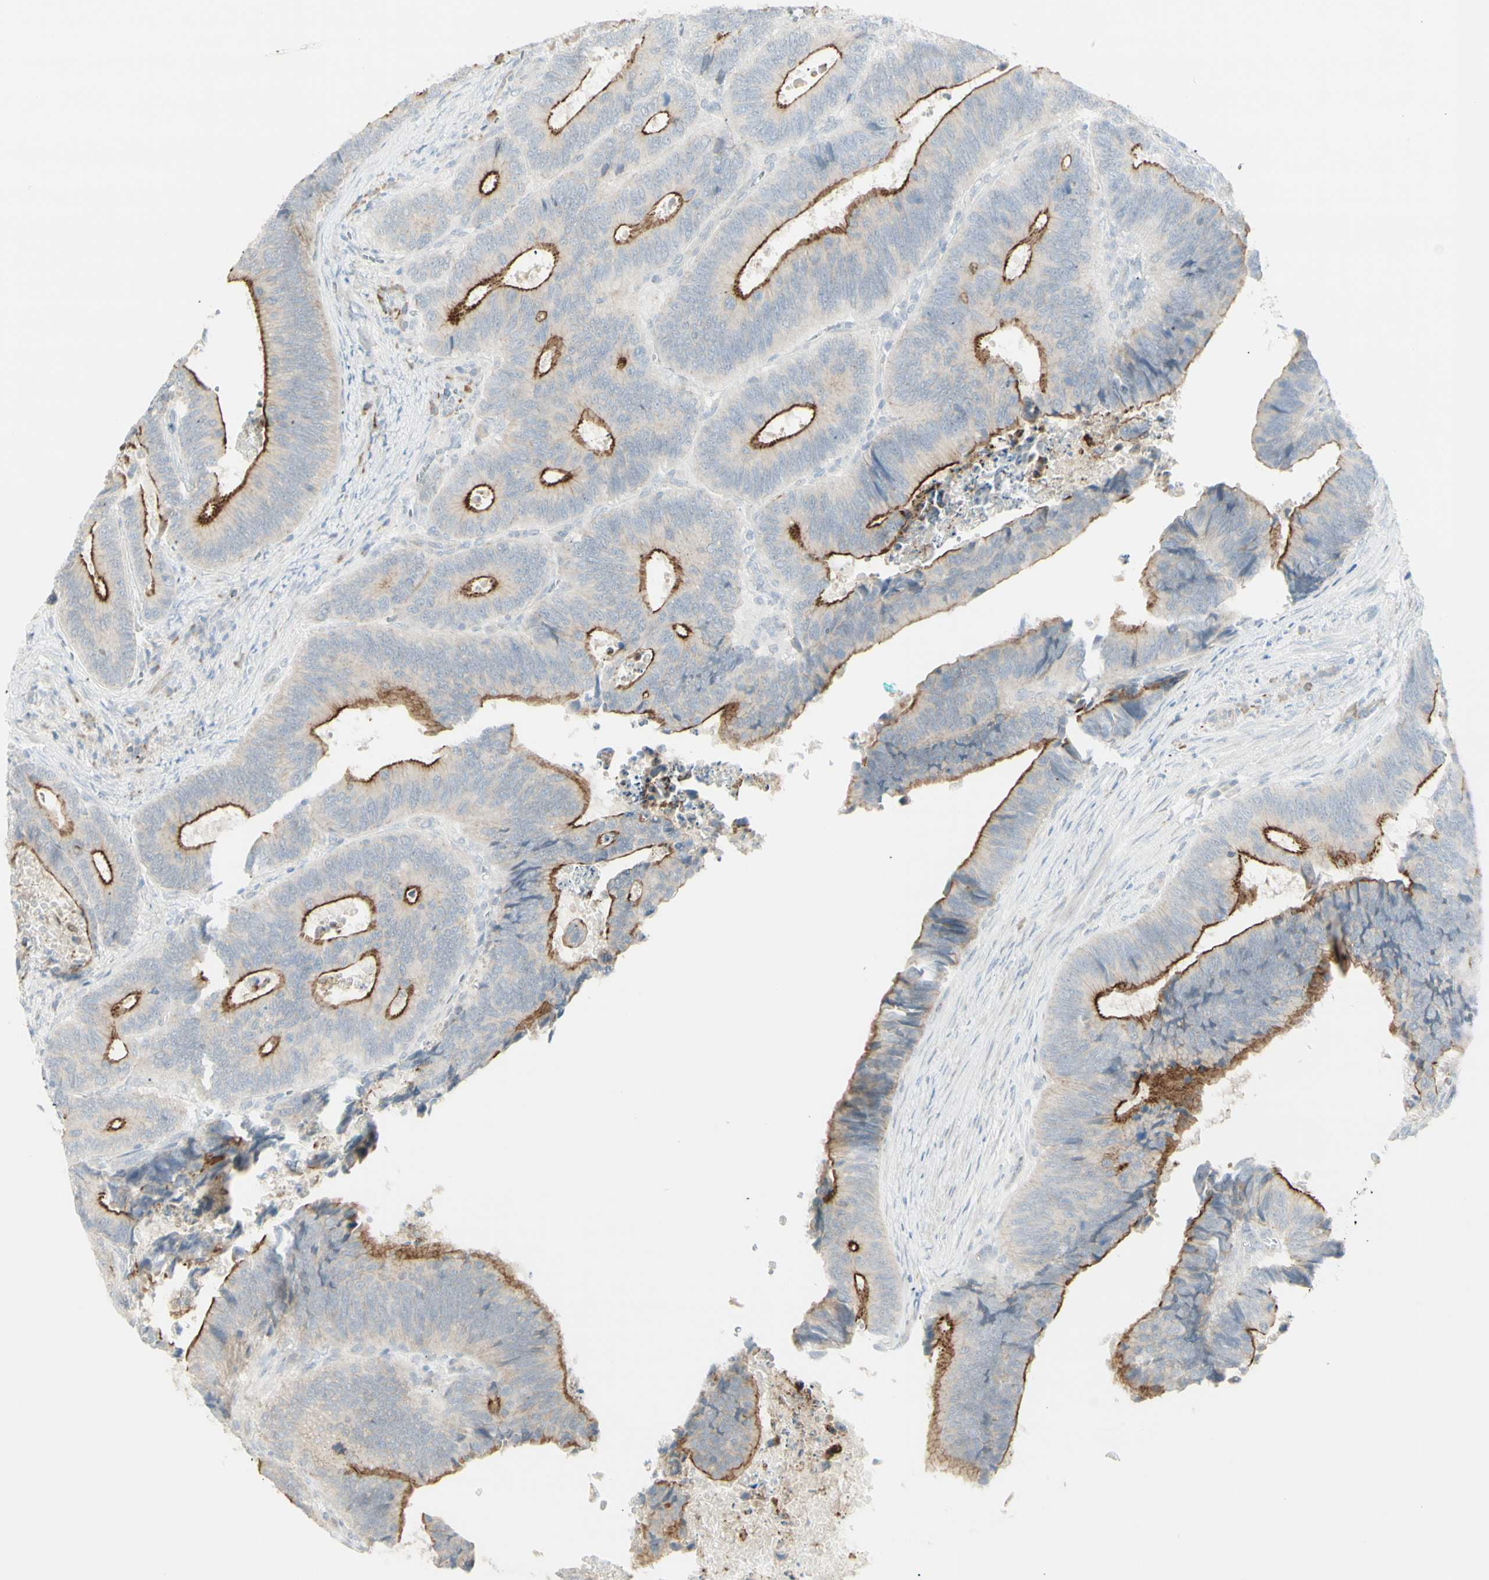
{"staining": {"intensity": "moderate", "quantity": ">75%", "location": "cytoplasmic/membranous"}, "tissue": "colorectal cancer", "cell_type": "Tumor cells", "image_type": "cancer", "snomed": [{"axis": "morphology", "description": "Inflammation, NOS"}, {"axis": "morphology", "description": "Adenocarcinoma, NOS"}, {"axis": "topography", "description": "Colon"}], "caption": "Moderate cytoplasmic/membranous staining for a protein is appreciated in about >75% of tumor cells of colorectal cancer using immunohistochemistry.", "gene": "NDST4", "patient": {"sex": "male", "age": 72}}